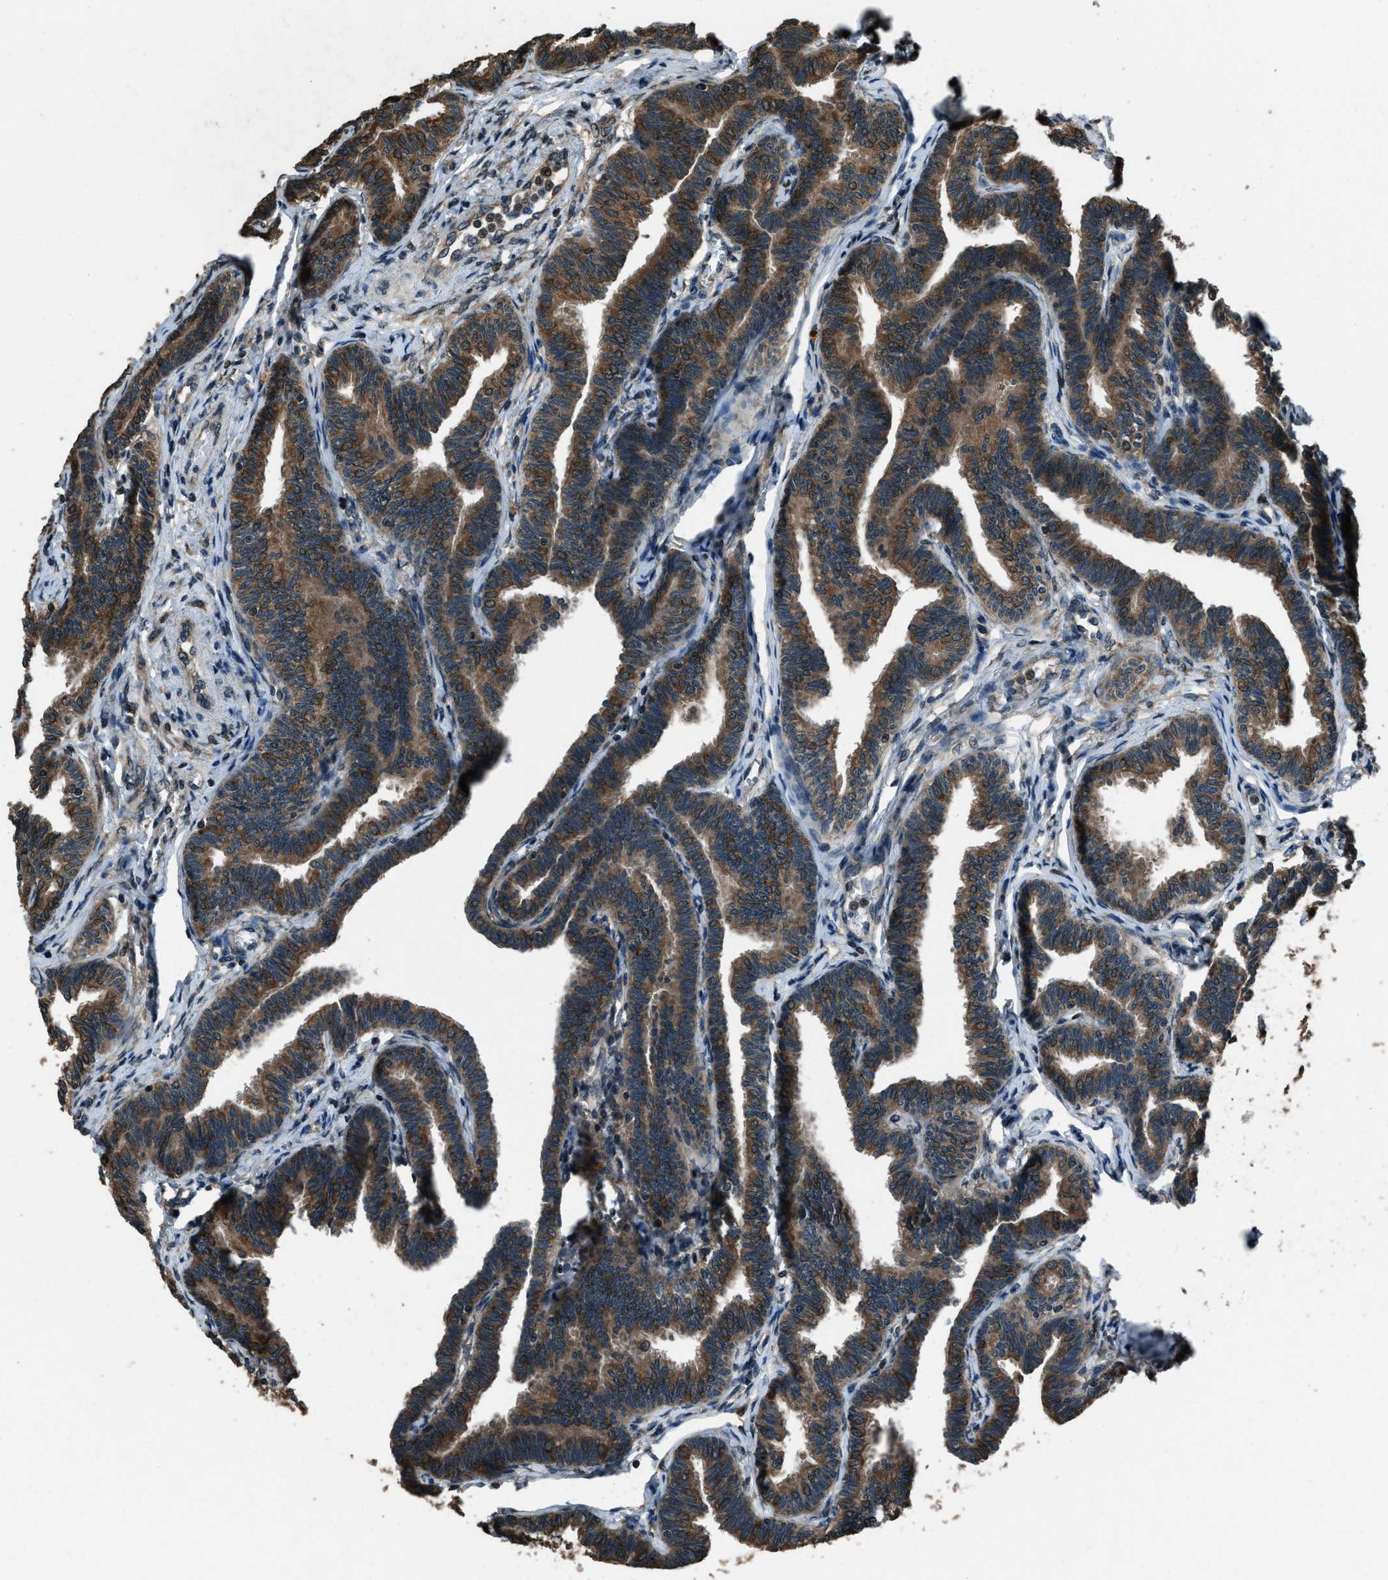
{"staining": {"intensity": "strong", "quantity": ">75%", "location": "cytoplasmic/membranous"}, "tissue": "fallopian tube", "cell_type": "Glandular cells", "image_type": "normal", "snomed": [{"axis": "morphology", "description": "Normal tissue, NOS"}, {"axis": "topography", "description": "Fallopian tube"}, {"axis": "topography", "description": "Ovary"}], "caption": "Fallopian tube stained with a brown dye displays strong cytoplasmic/membranous positive positivity in approximately >75% of glandular cells.", "gene": "TRIM4", "patient": {"sex": "female", "age": 23}}